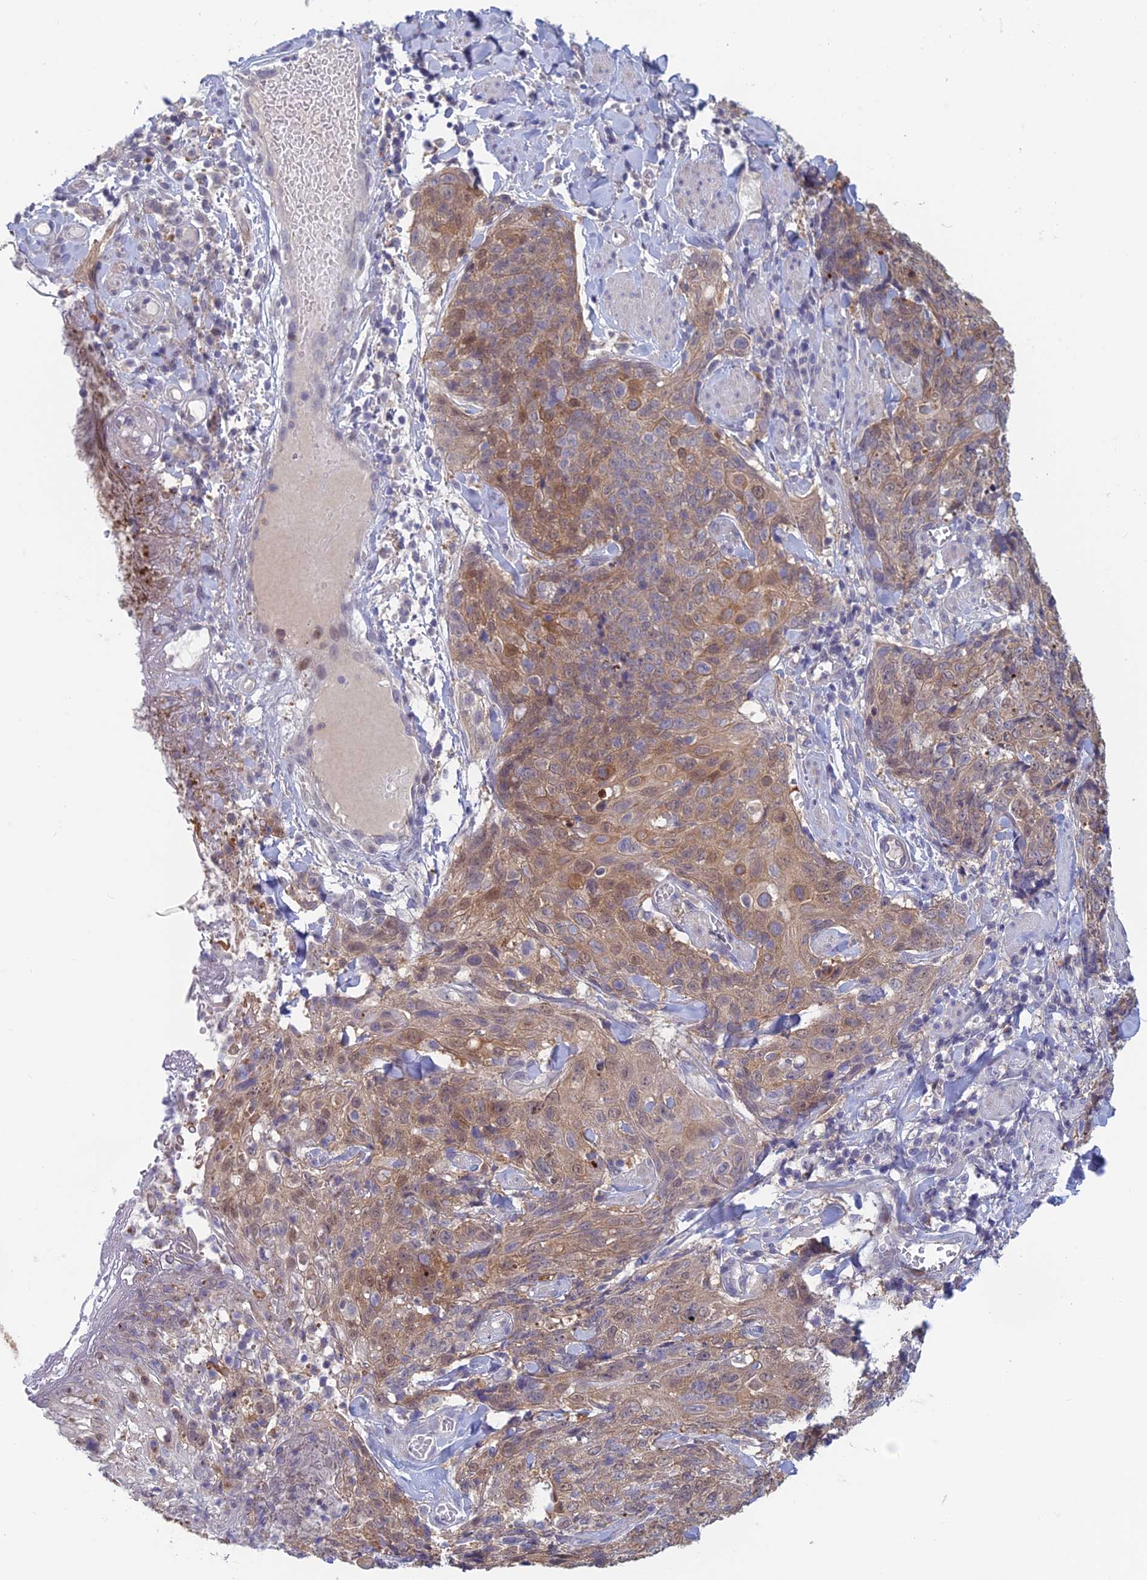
{"staining": {"intensity": "moderate", "quantity": ">75%", "location": "cytoplasmic/membranous"}, "tissue": "skin cancer", "cell_type": "Tumor cells", "image_type": "cancer", "snomed": [{"axis": "morphology", "description": "Squamous cell carcinoma, NOS"}, {"axis": "topography", "description": "Skin"}, {"axis": "topography", "description": "Vulva"}], "caption": "Moderate cytoplasmic/membranous protein staining is appreciated in about >75% of tumor cells in squamous cell carcinoma (skin). (DAB IHC with brightfield microscopy, high magnification).", "gene": "PPP1R26", "patient": {"sex": "female", "age": 85}}